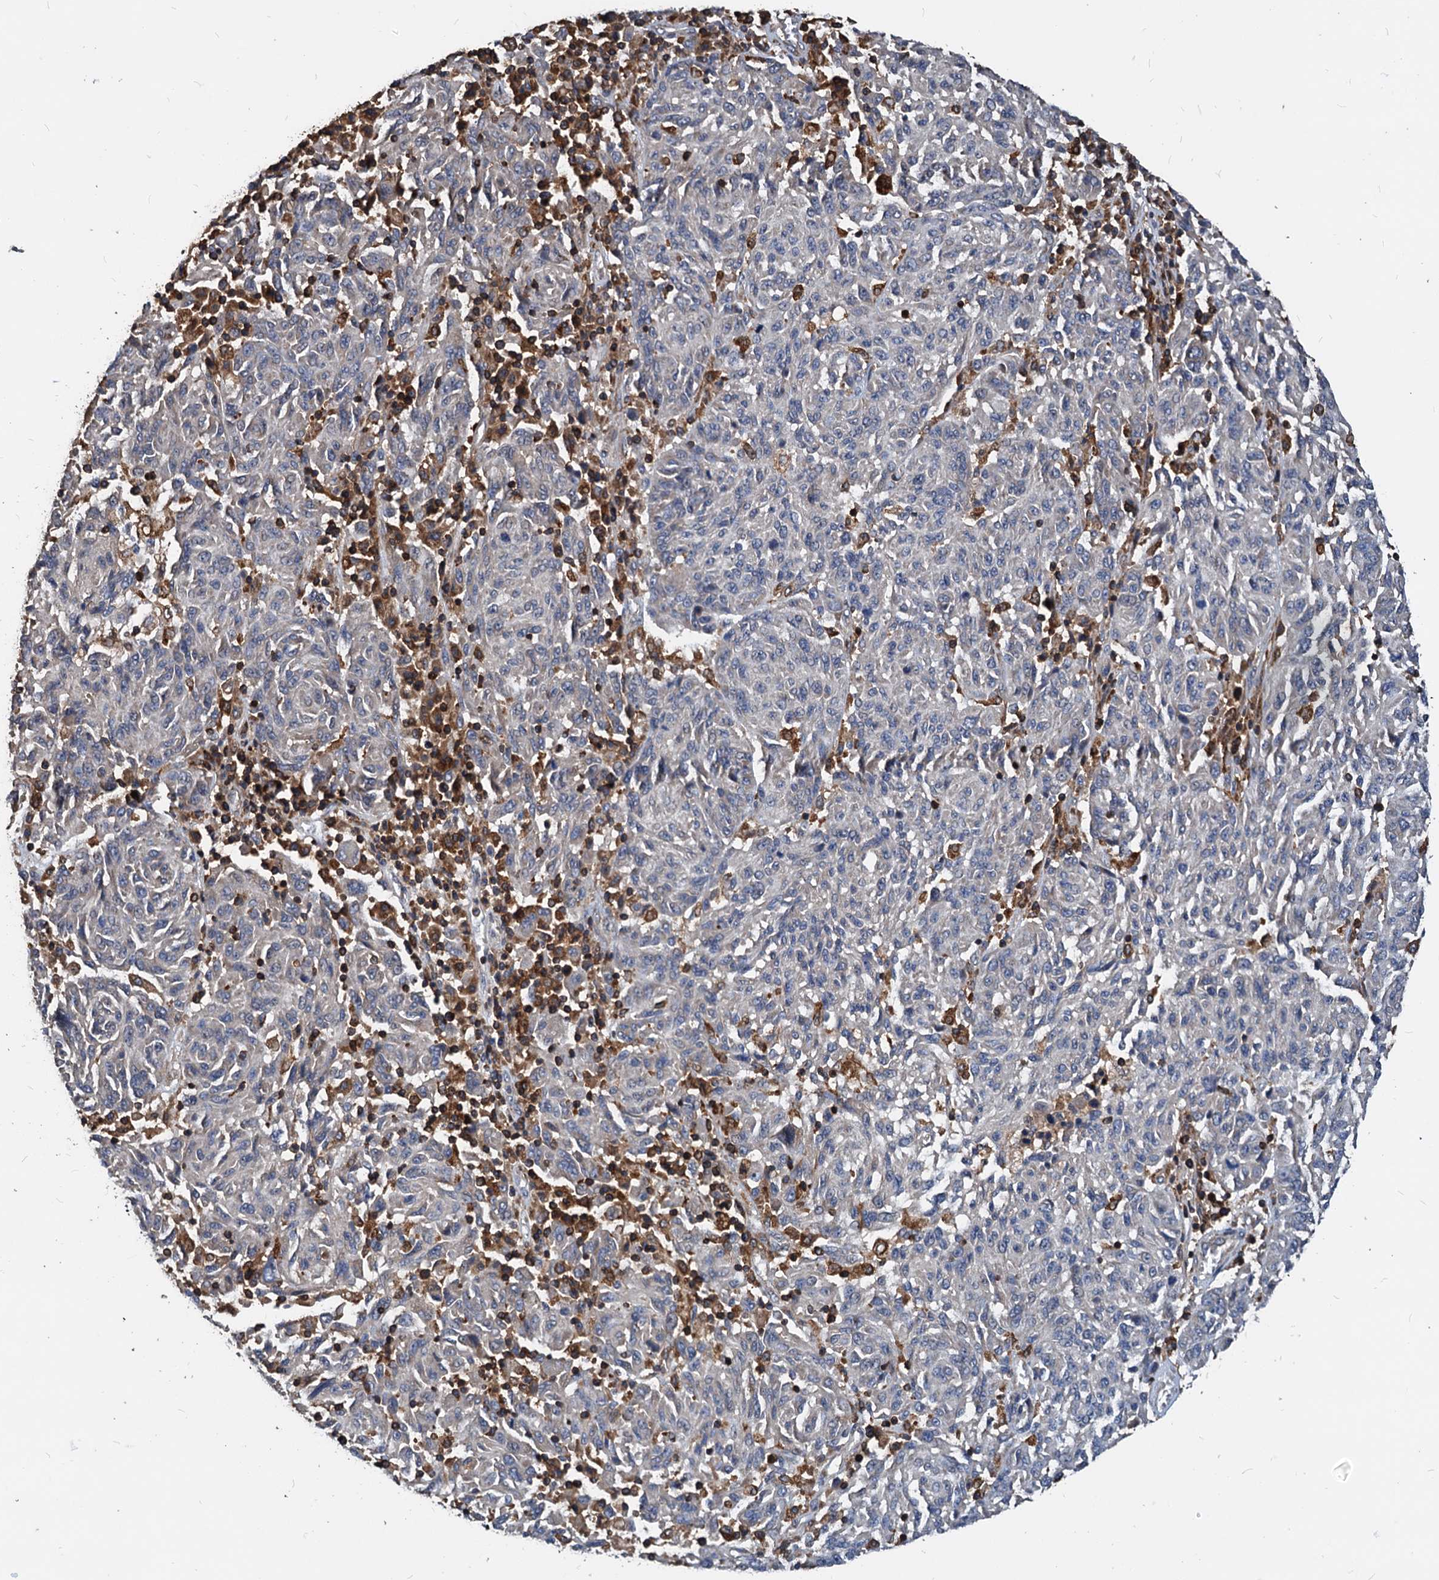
{"staining": {"intensity": "negative", "quantity": "none", "location": "none"}, "tissue": "melanoma", "cell_type": "Tumor cells", "image_type": "cancer", "snomed": [{"axis": "morphology", "description": "Malignant melanoma, NOS"}, {"axis": "topography", "description": "Skin"}], "caption": "A photomicrograph of malignant melanoma stained for a protein demonstrates no brown staining in tumor cells.", "gene": "LCP2", "patient": {"sex": "male", "age": 53}}